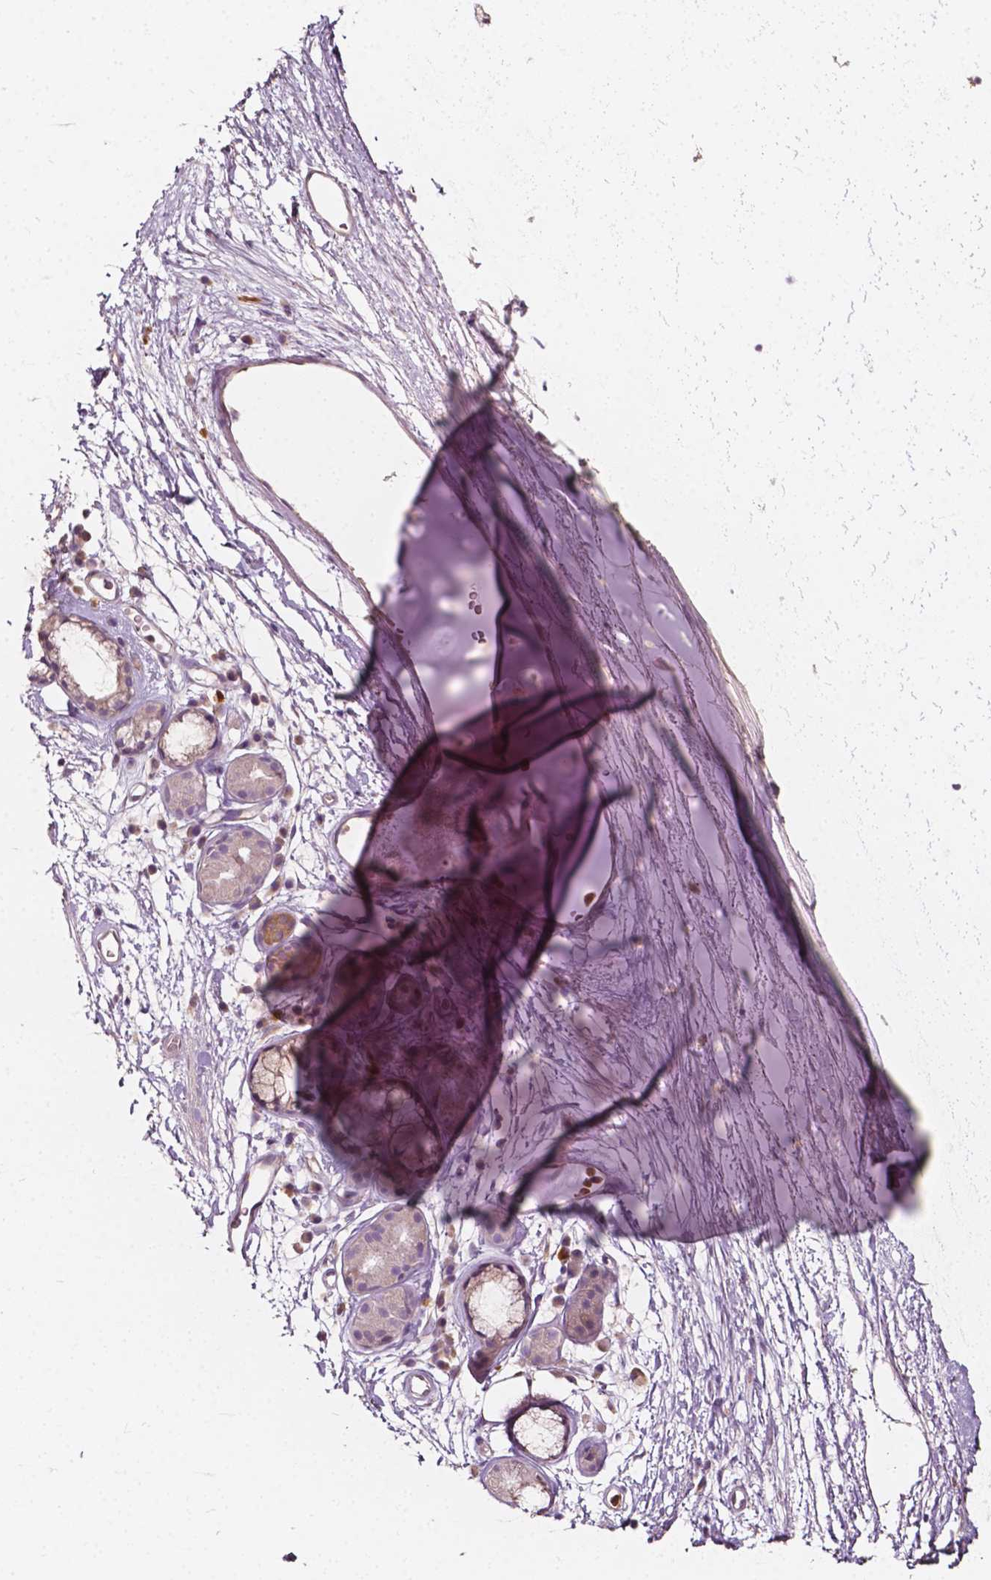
{"staining": {"intensity": "negative", "quantity": "none", "location": "none"}, "tissue": "soft tissue", "cell_type": "Chondrocytes", "image_type": "normal", "snomed": [{"axis": "morphology", "description": "Normal tissue, NOS"}, {"axis": "topography", "description": "Cartilage tissue"}, {"axis": "topography", "description": "Bronchus"}], "caption": "DAB immunohistochemical staining of normal soft tissue reveals no significant expression in chondrocytes. The staining was performed using DAB to visualize the protein expression in brown, while the nuclei were stained in blue with hematoxylin (Magnification: 20x).", "gene": "NPC1L1", "patient": {"sex": "male", "age": 58}}